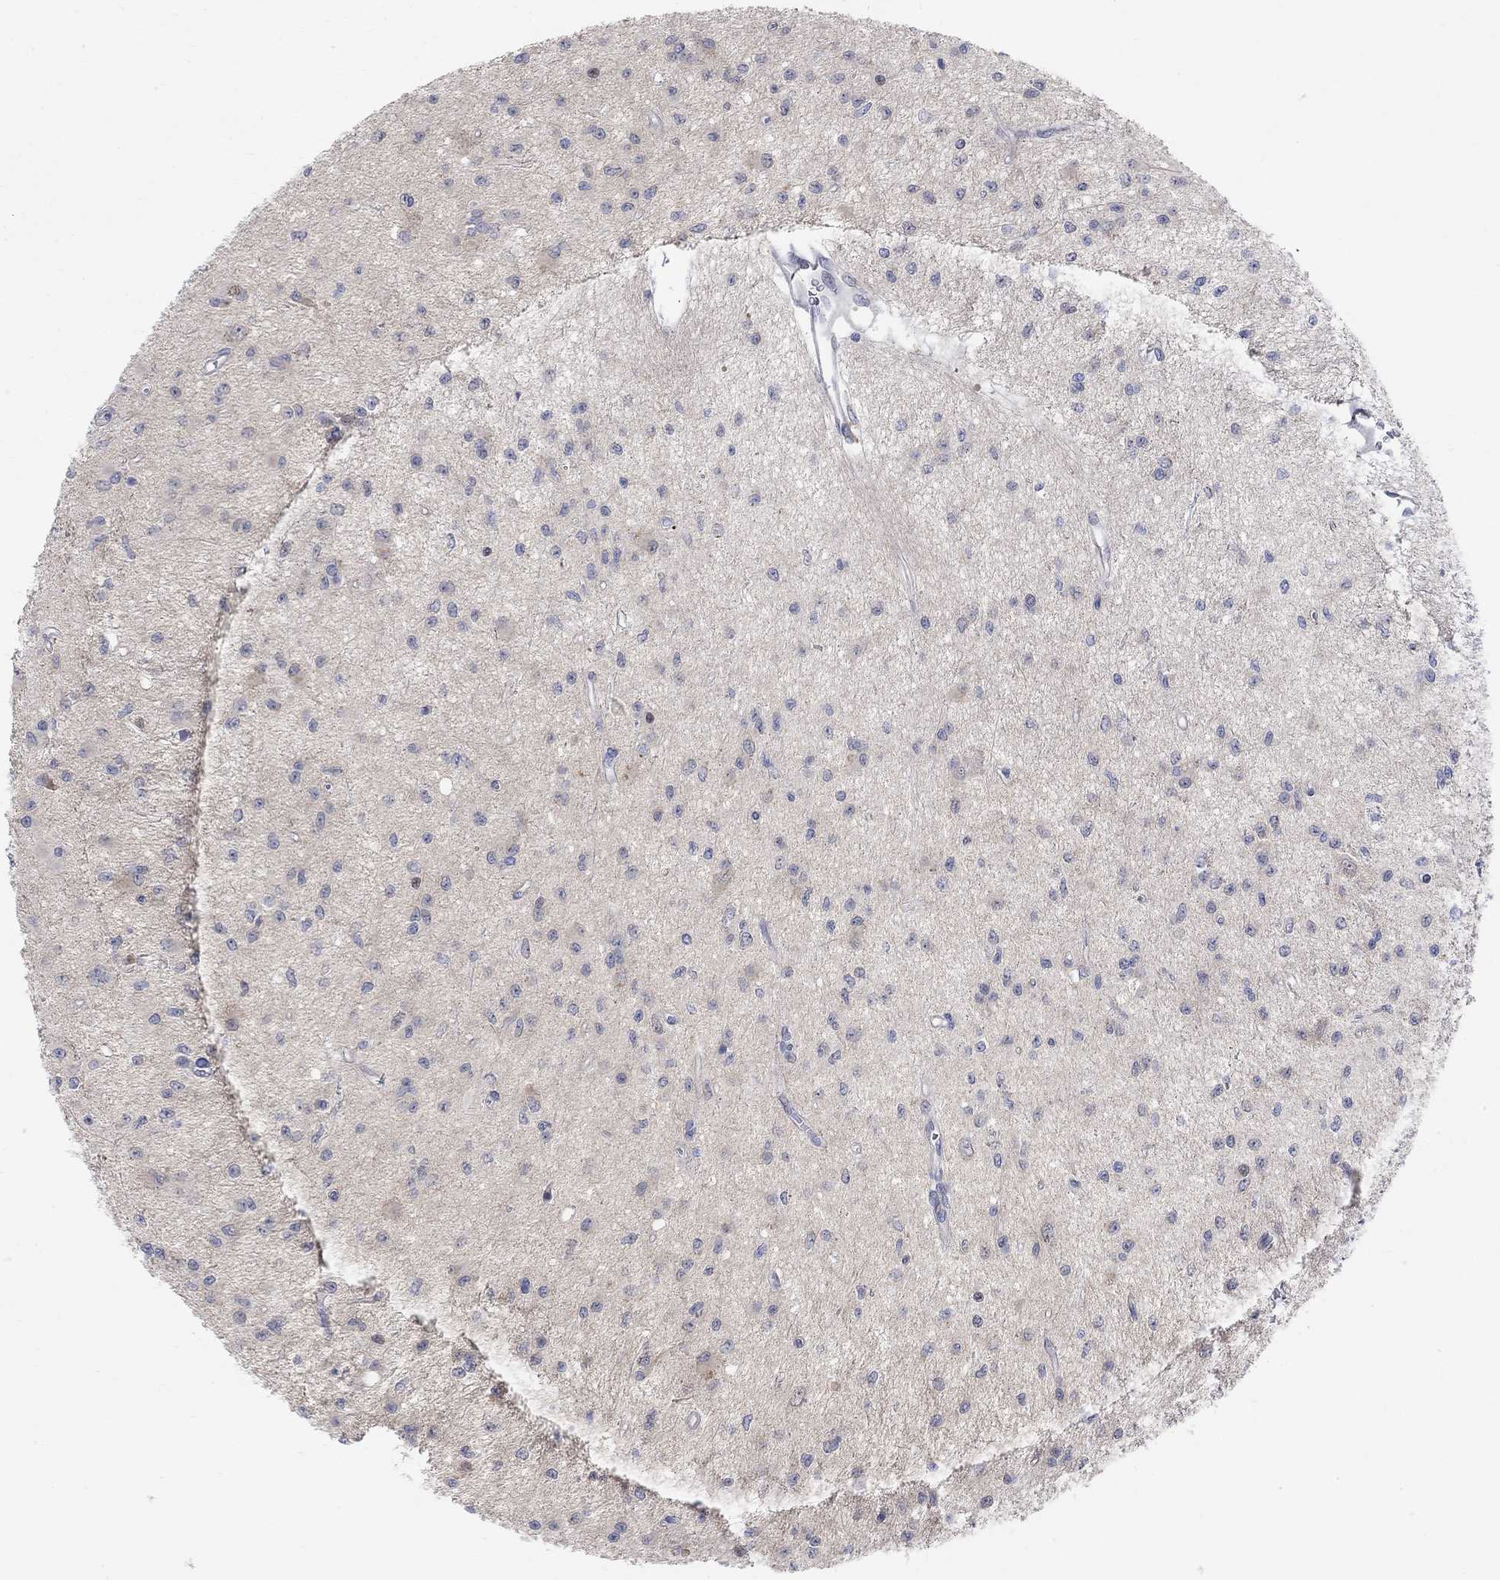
{"staining": {"intensity": "negative", "quantity": "none", "location": "none"}, "tissue": "glioma", "cell_type": "Tumor cells", "image_type": "cancer", "snomed": [{"axis": "morphology", "description": "Glioma, malignant, Low grade"}, {"axis": "topography", "description": "Brain"}], "caption": "Image shows no significant protein staining in tumor cells of glioma.", "gene": "CNTF", "patient": {"sex": "female", "age": 45}}